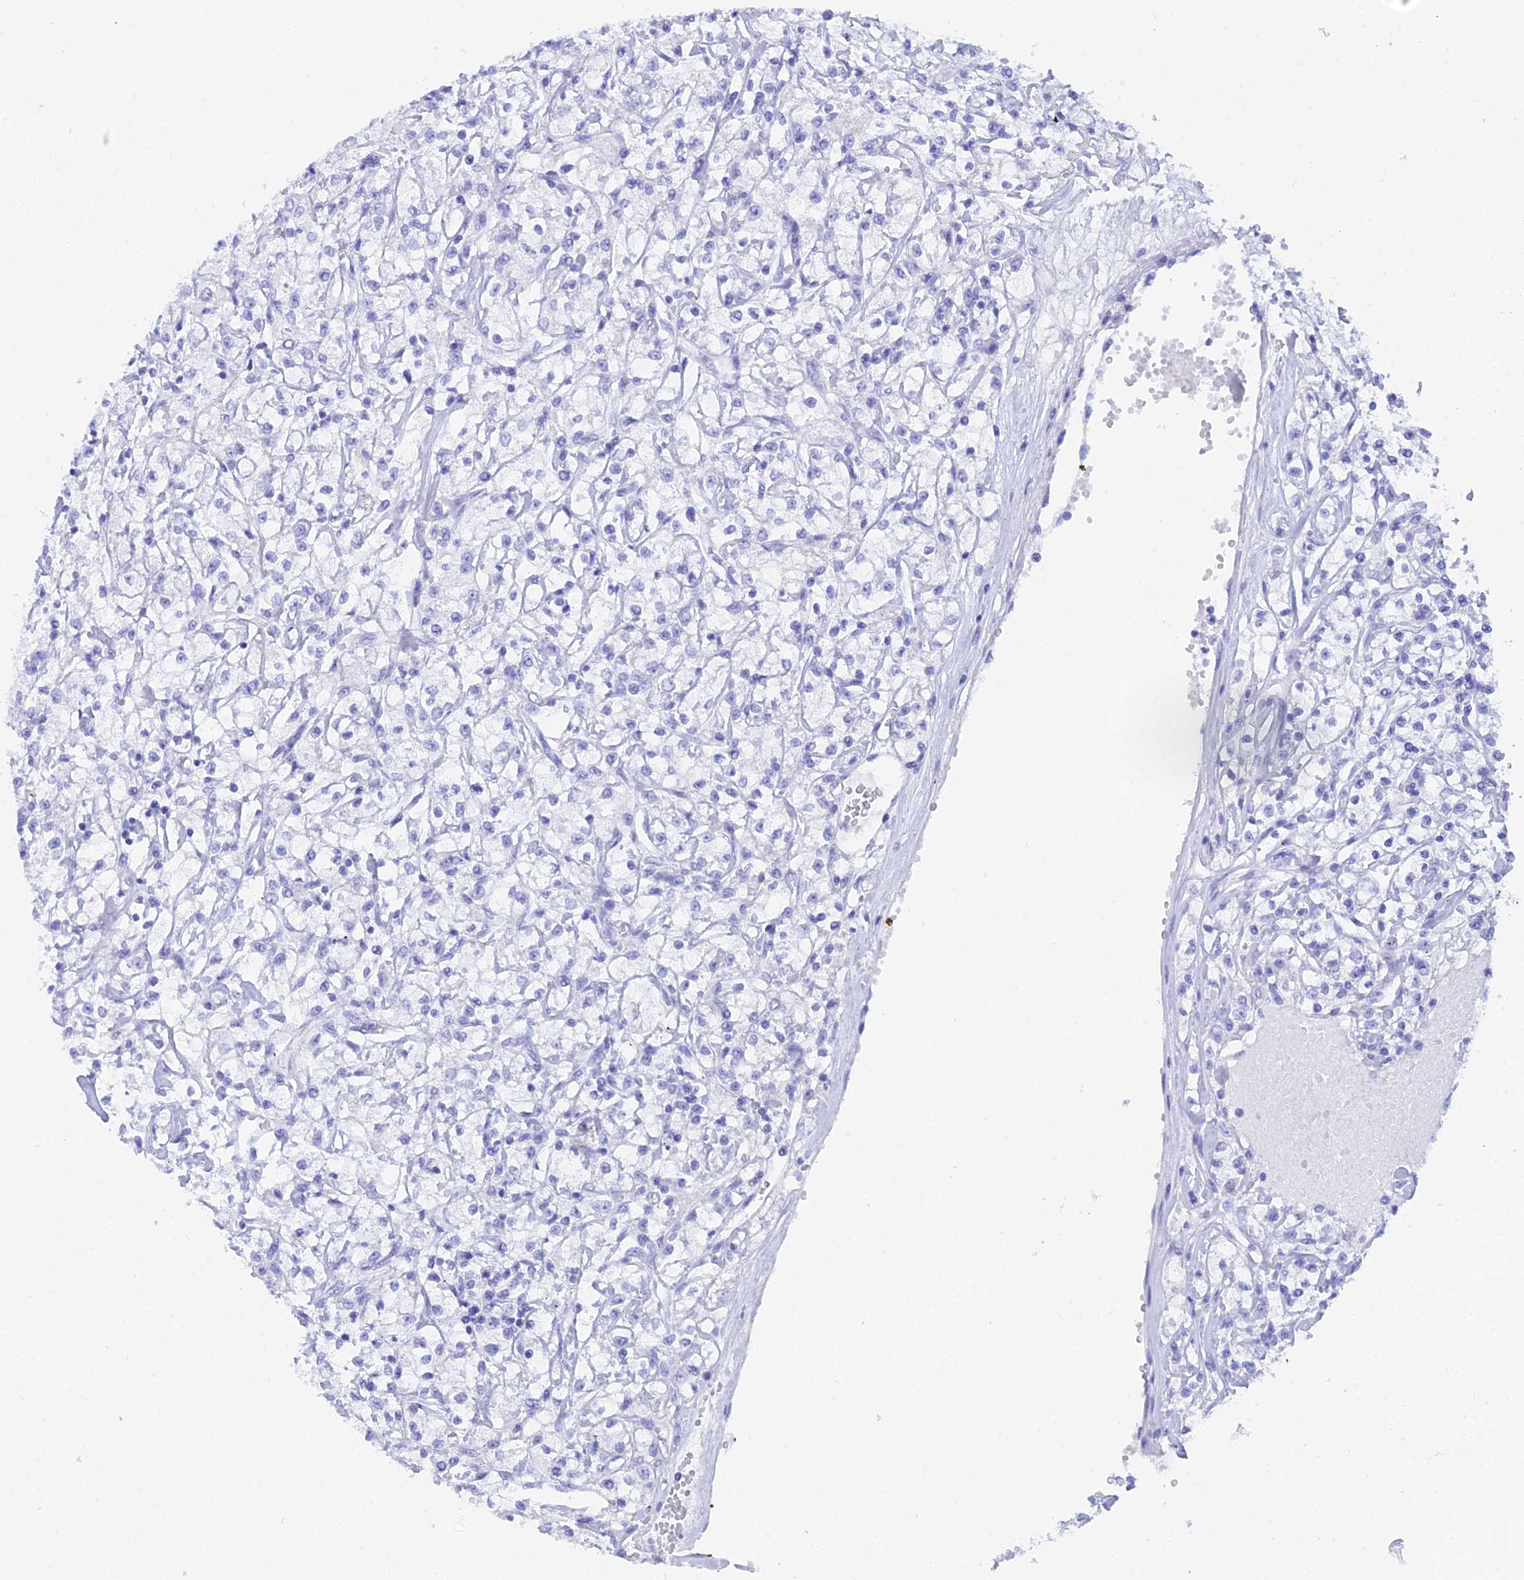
{"staining": {"intensity": "negative", "quantity": "none", "location": "none"}, "tissue": "renal cancer", "cell_type": "Tumor cells", "image_type": "cancer", "snomed": [{"axis": "morphology", "description": "Adenocarcinoma, NOS"}, {"axis": "topography", "description": "Kidney"}], "caption": "Immunohistochemistry (IHC) of renal cancer (adenocarcinoma) exhibits no staining in tumor cells.", "gene": "REG1A", "patient": {"sex": "female", "age": 59}}